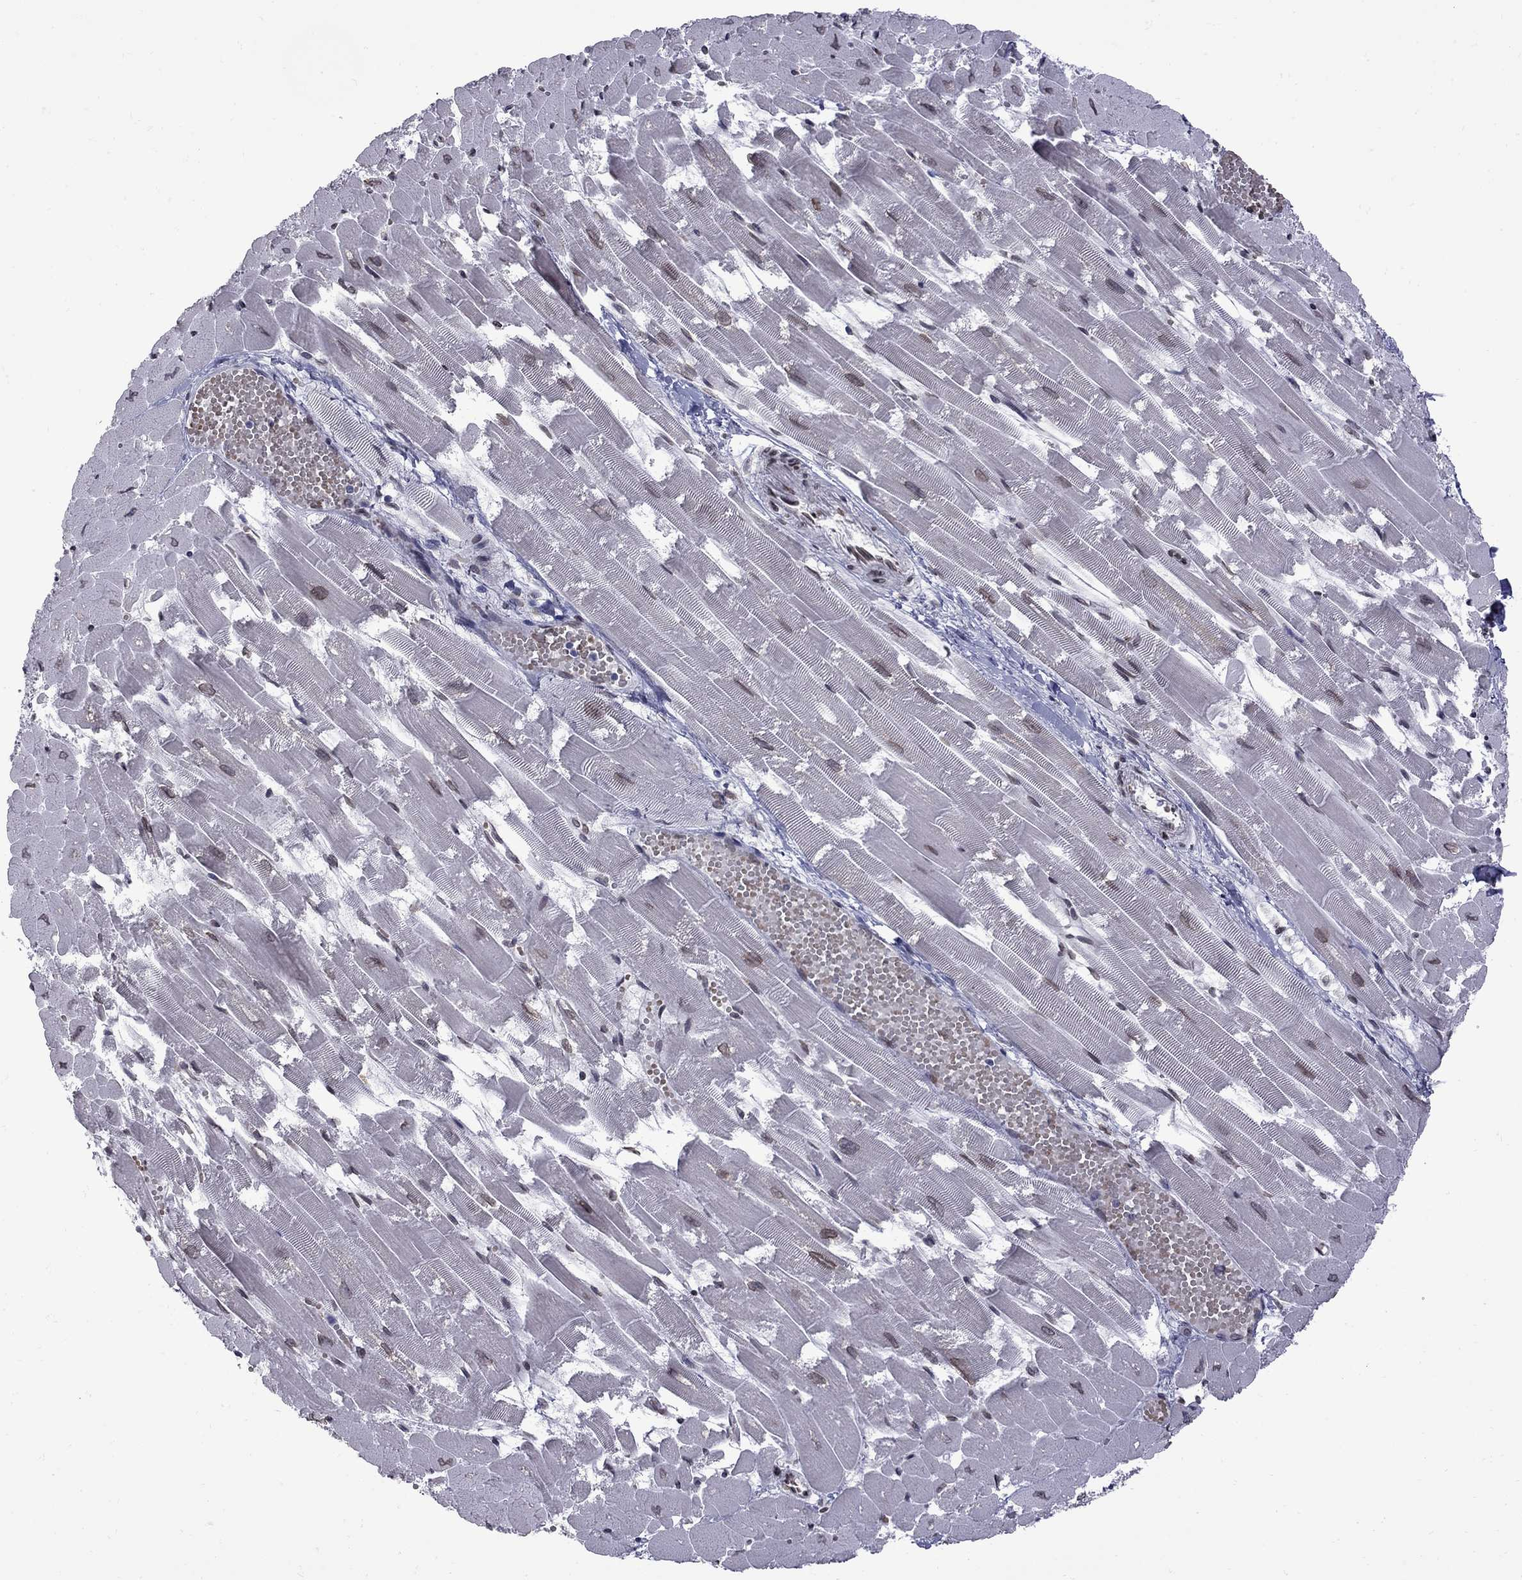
{"staining": {"intensity": "negative", "quantity": "none", "location": "none"}, "tissue": "heart muscle", "cell_type": "Cardiomyocytes", "image_type": "normal", "snomed": [{"axis": "morphology", "description": "Normal tissue, NOS"}, {"axis": "topography", "description": "Heart"}], "caption": "Immunohistochemistry (IHC) micrograph of unremarkable heart muscle: heart muscle stained with DAB displays no significant protein expression in cardiomyocytes. (DAB (3,3'-diaminobenzidine) immunohistochemistry visualized using brightfield microscopy, high magnification).", "gene": "CLTCL1", "patient": {"sex": "female", "age": 52}}